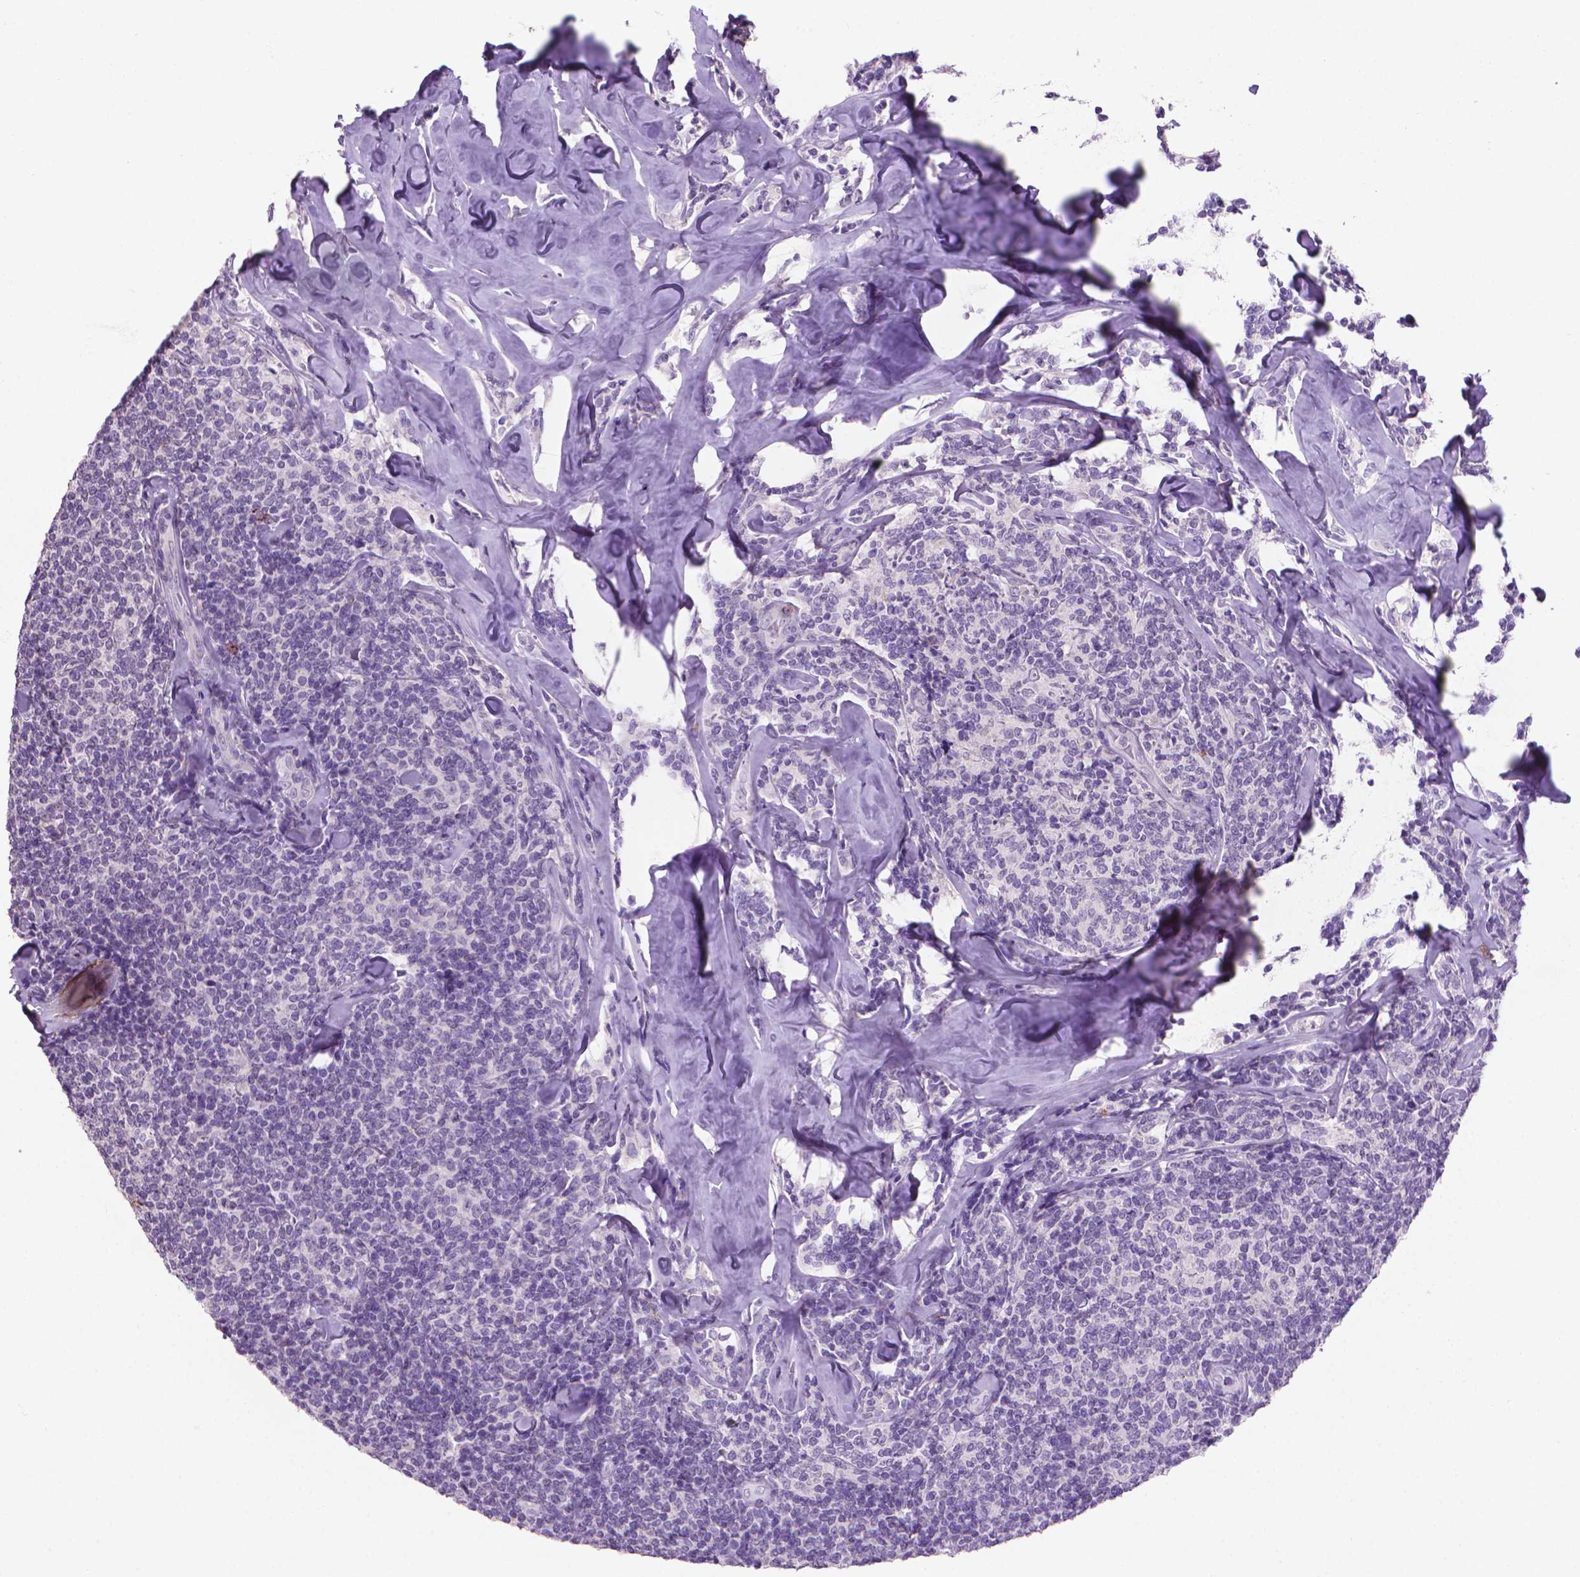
{"staining": {"intensity": "negative", "quantity": "none", "location": "none"}, "tissue": "lymphoma", "cell_type": "Tumor cells", "image_type": "cancer", "snomed": [{"axis": "morphology", "description": "Malignant lymphoma, non-Hodgkin's type, Low grade"}, {"axis": "topography", "description": "Lymph node"}], "caption": "A histopathology image of human lymphoma is negative for staining in tumor cells.", "gene": "MUC1", "patient": {"sex": "female", "age": 56}}